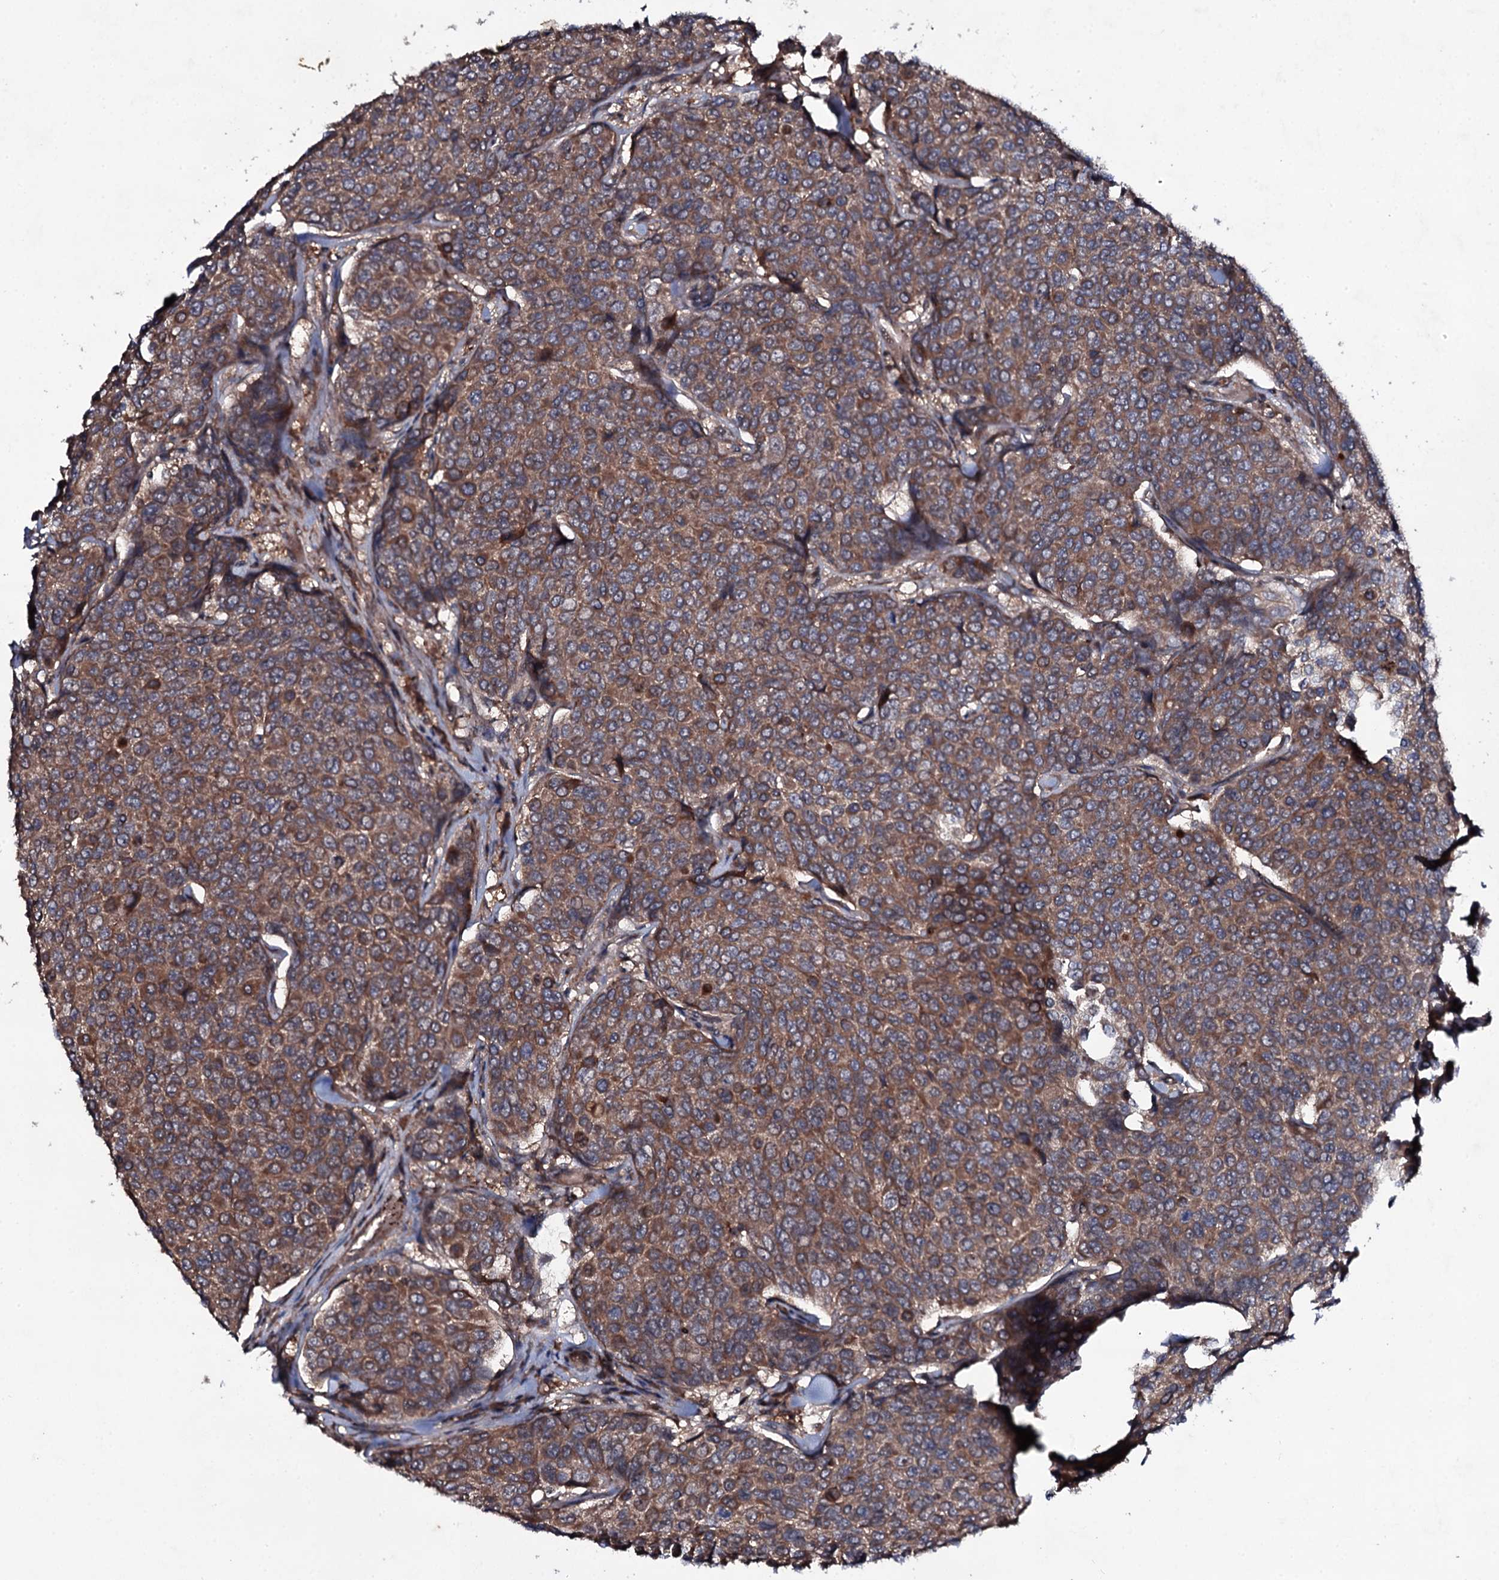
{"staining": {"intensity": "moderate", "quantity": ">75%", "location": "cytoplasmic/membranous"}, "tissue": "breast cancer", "cell_type": "Tumor cells", "image_type": "cancer", "snomed": [{"axis": "morphology", "description": "Duct carcinoma"}, {"axis": "topography", "description": "Breast"}], "caption": "Tumor cells exhibit medium levels of moderate cytoplasmic/membranous positivity in approximately >75% of cells in breast invasive ductal carcinoma. (Brightfield microscopy of DAB IHC at high magnification).", "gene": "SNAP23", "patient": {"sex": "female", "age": 55}}